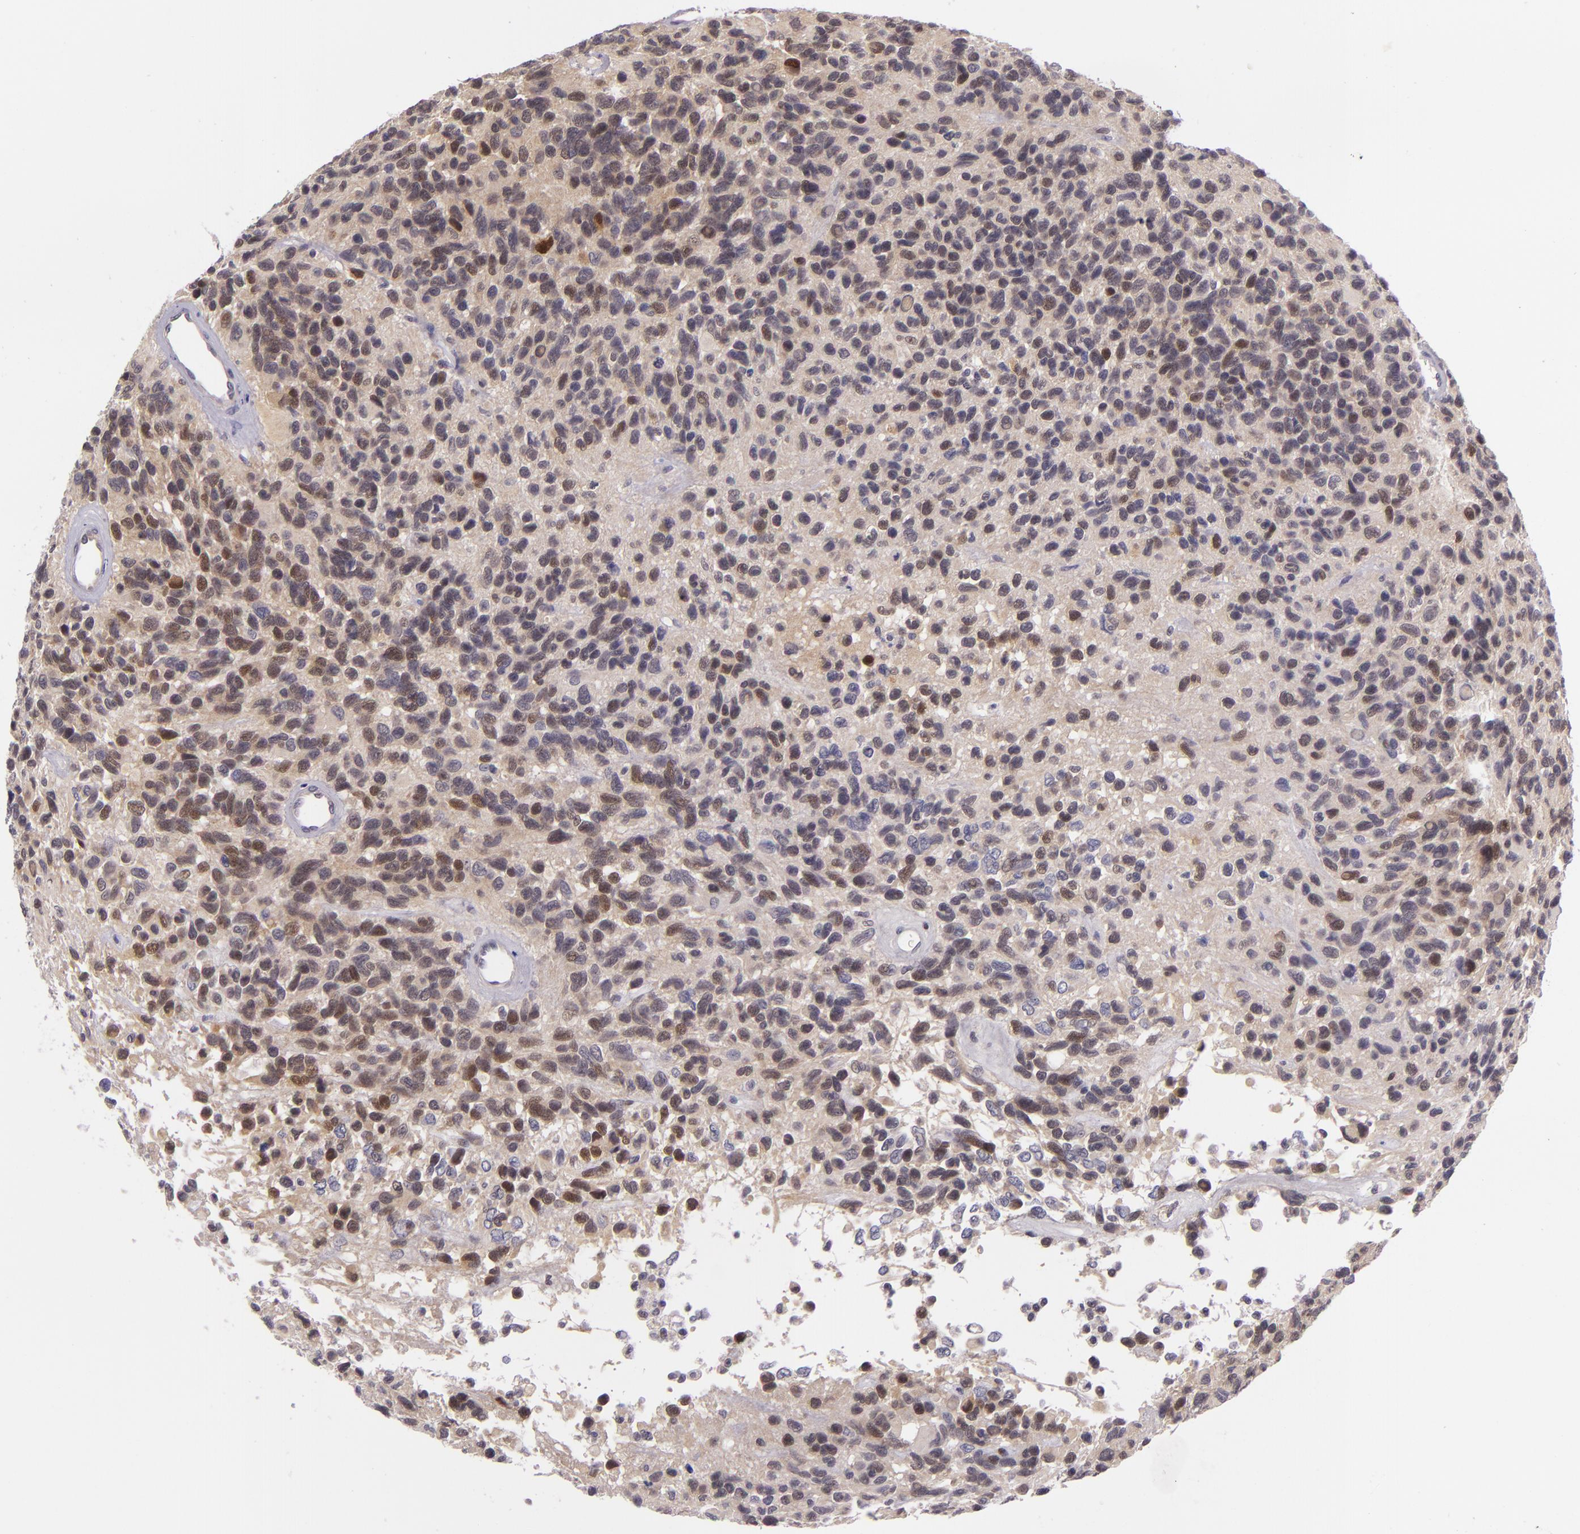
{"staining": {"intensity": "moderate", "quantity": "<25%", "location": "nuclear"}, "tissue": "glioma", "cell_type": "Tumor cells", "image_type": "cancer", "snomed": [{"axis": "morphology", "description": "Glioma, malignant, High grade"}, {"axis": "topography", "description": "Brain"}], "caption": "The image displays staining of high-grade glioma (malignant), revealing moderate nuclear protein positivity (brown color) within tumor cells.", "gene": "CSE1L", "patient": {"sex": "male", "age": 77}}